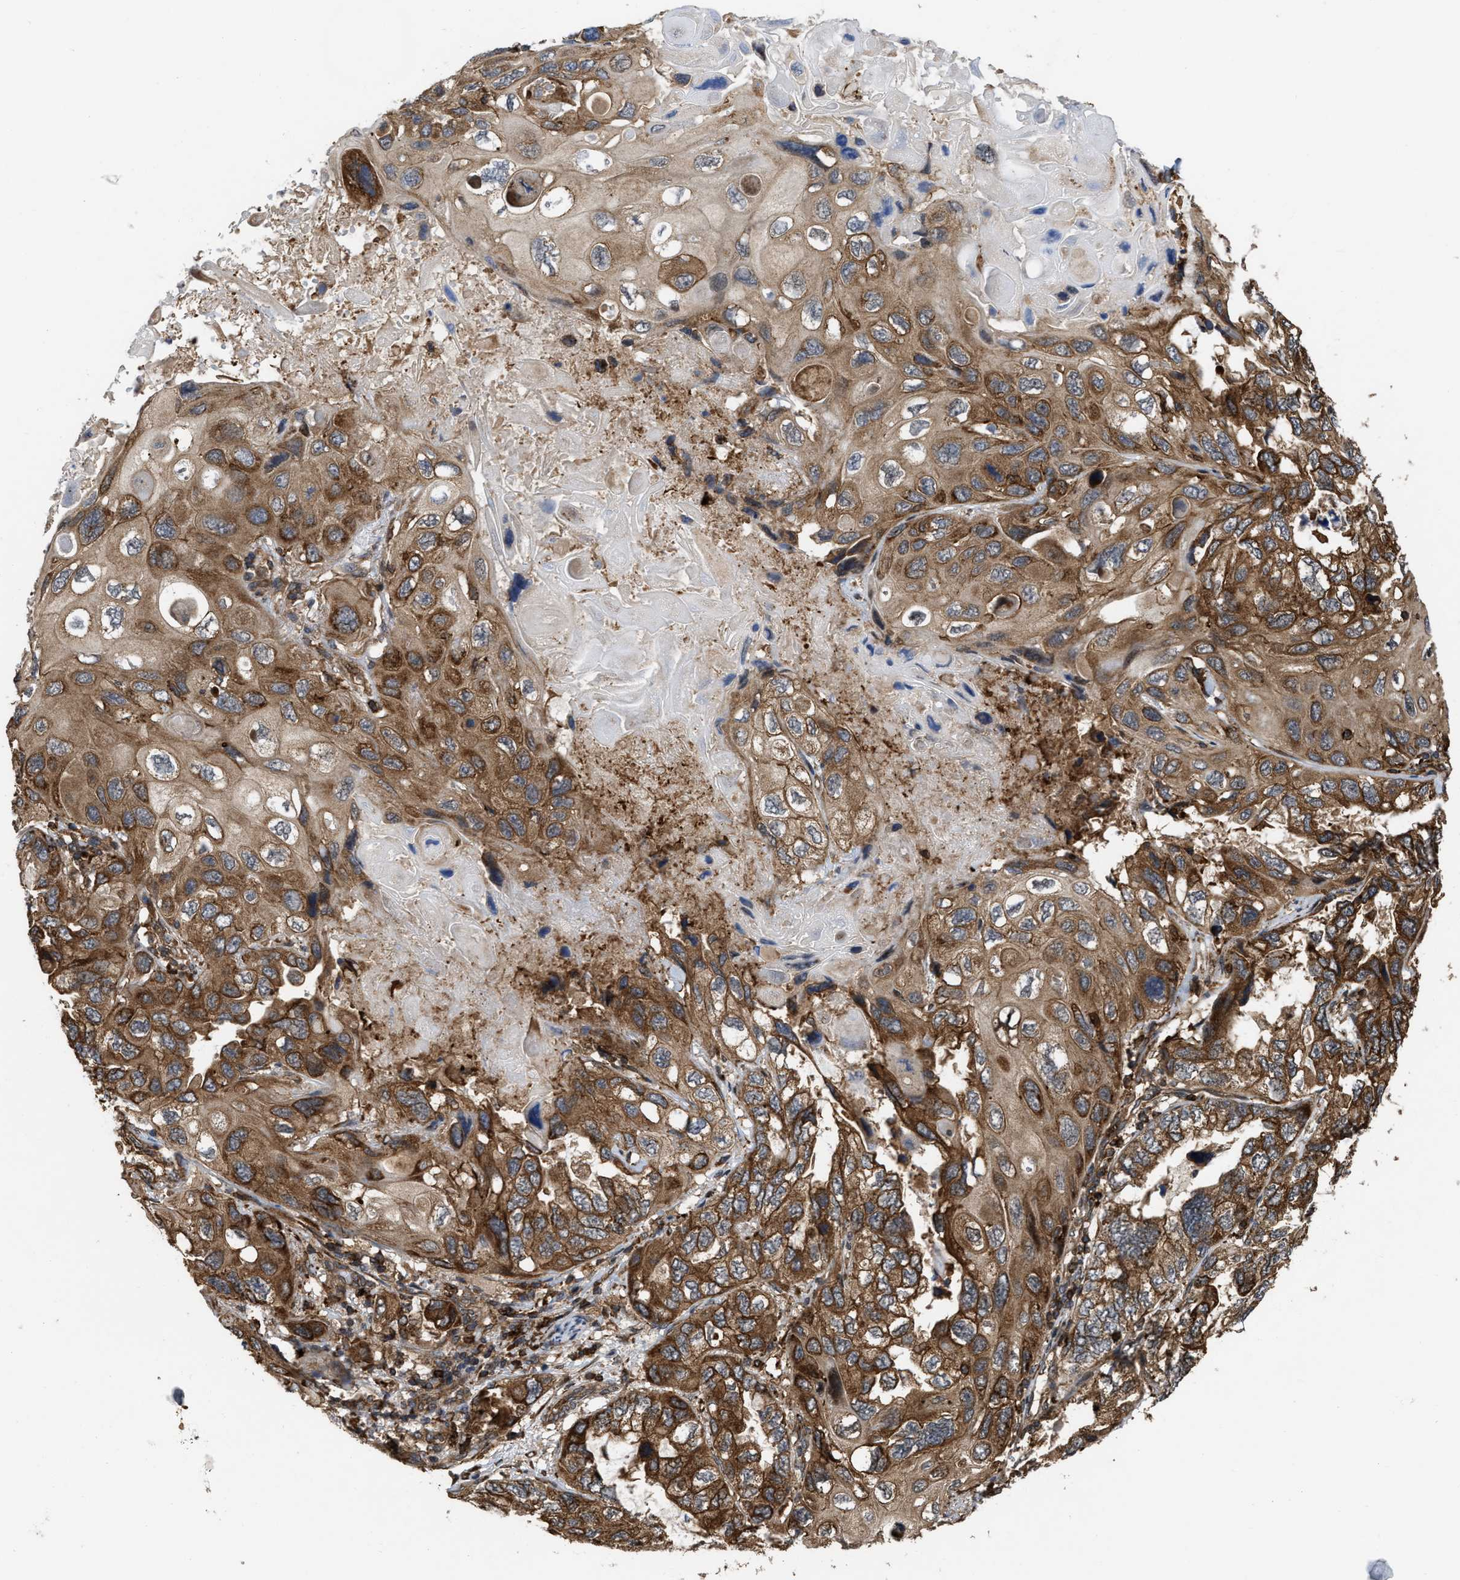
{"staining": {"intensity": "strong", "quantity": ">75%", "location": "cytoplasmic/membranous"}, "tissue": "lung cancer", "cell_type": "Tumor cells", "image_type": "cancer", "snomed": [{"axis": "morphology", "description": "Squamous cell carcinoma, NOS"}, {"axis": "topography", "description": "Lung"}], "caption": "Squamous cell carcinoma (lung) was stained to show a protein in brown. There is high levels of strong cytoplasmic/membranous positivity in approximately >75% of tumor cells.", "gene": "IQCE", "patient": {"sex": "female", "age": 73}}